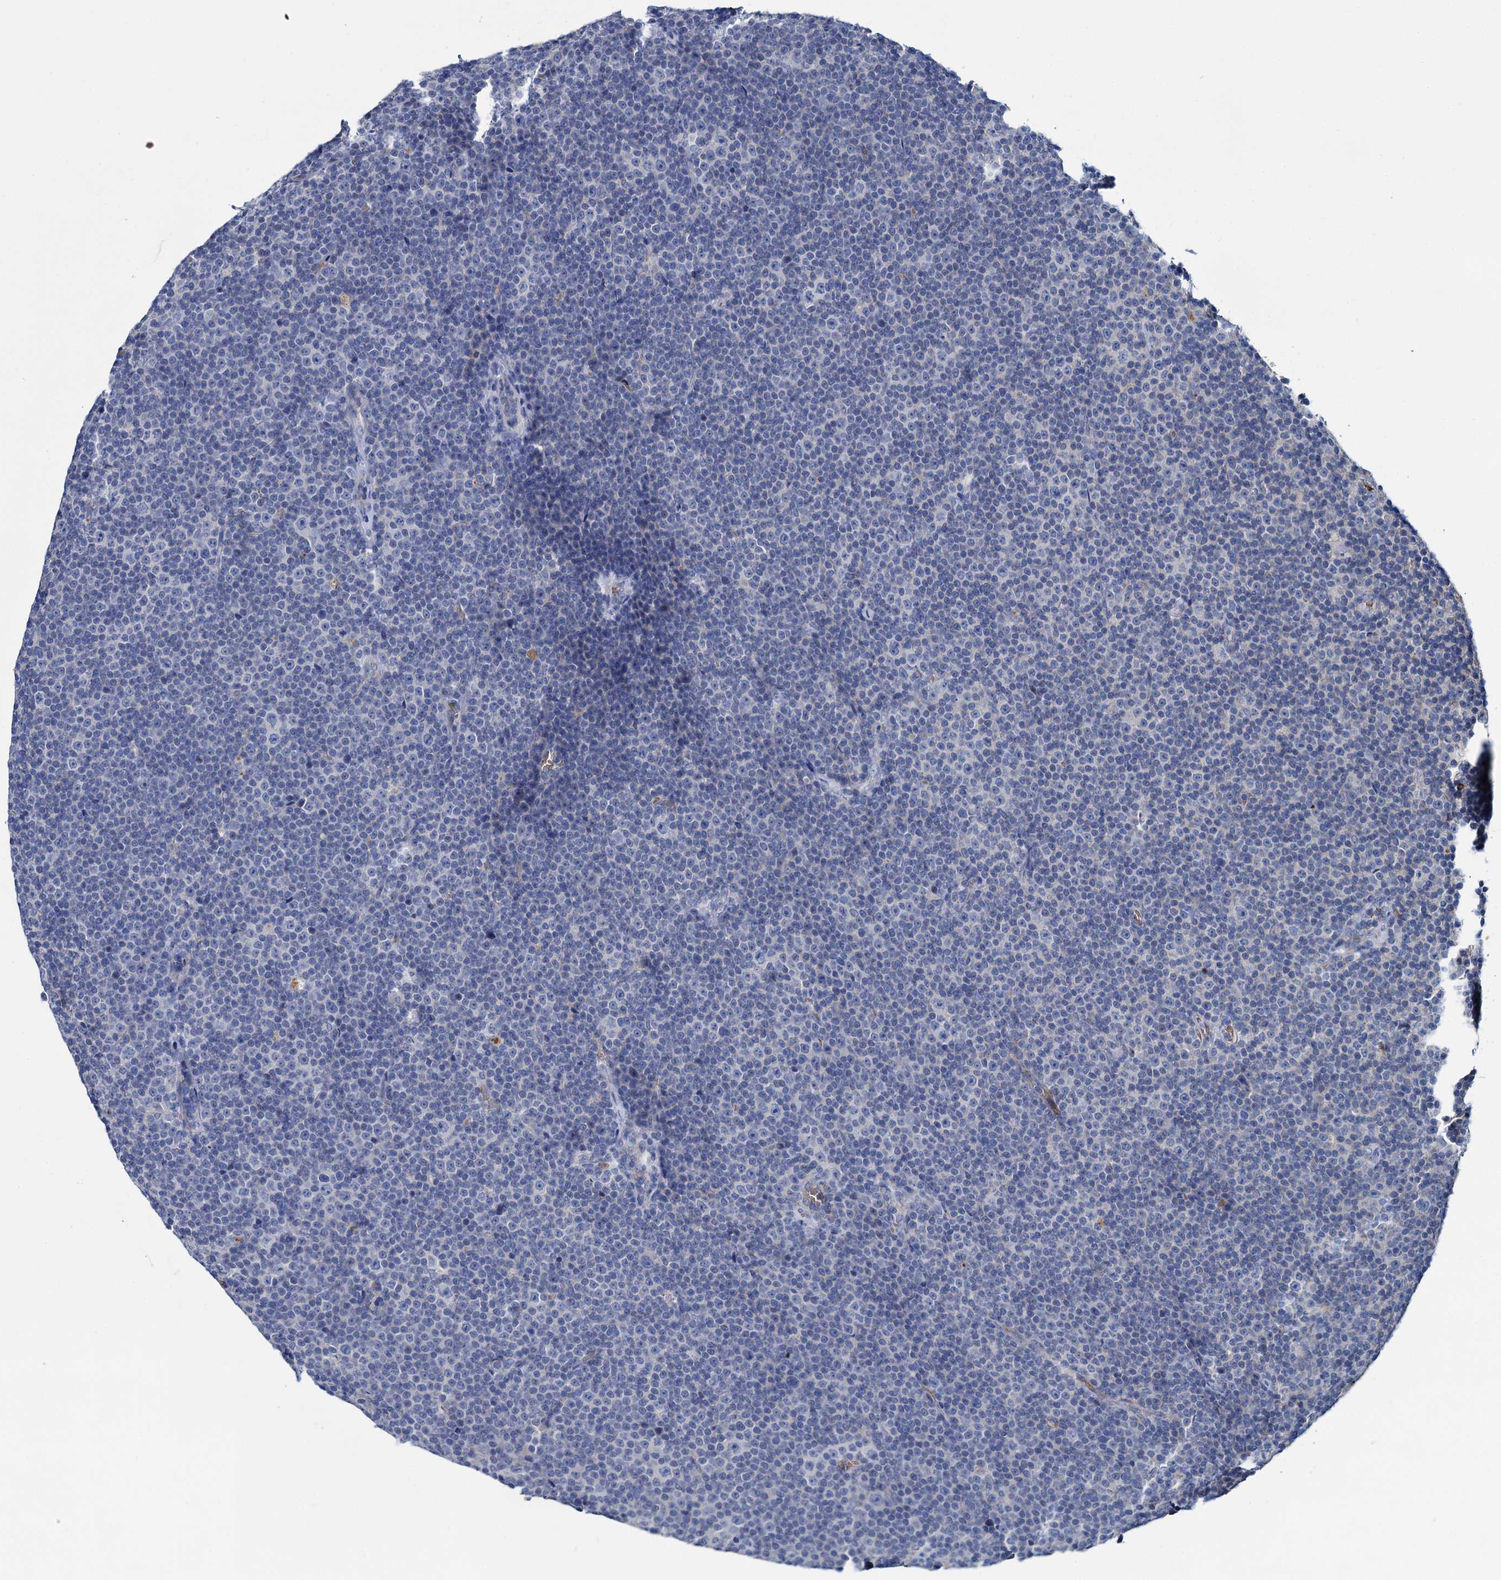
{"staining": {"intensity": "negative", "quantity": "none", "location": "none"}, "tissue": "lymphoma", "cell_type": "Tumor cells", "image_type": "cancer", "snomed": [{"axis": "morphology", "description": "Malignant lymphoma, non-Hodgkin's type, Low grade"}, {"axis": "topography", "description": "Lymph node"}], "caption": "Human low-grade malignant lymphoma, non-Hodgkin's type stained for a protein using IHC reveals no staining in tumor cells.", "gene": "ATG2A", "patient": {"sex": "female", "age": 67}}